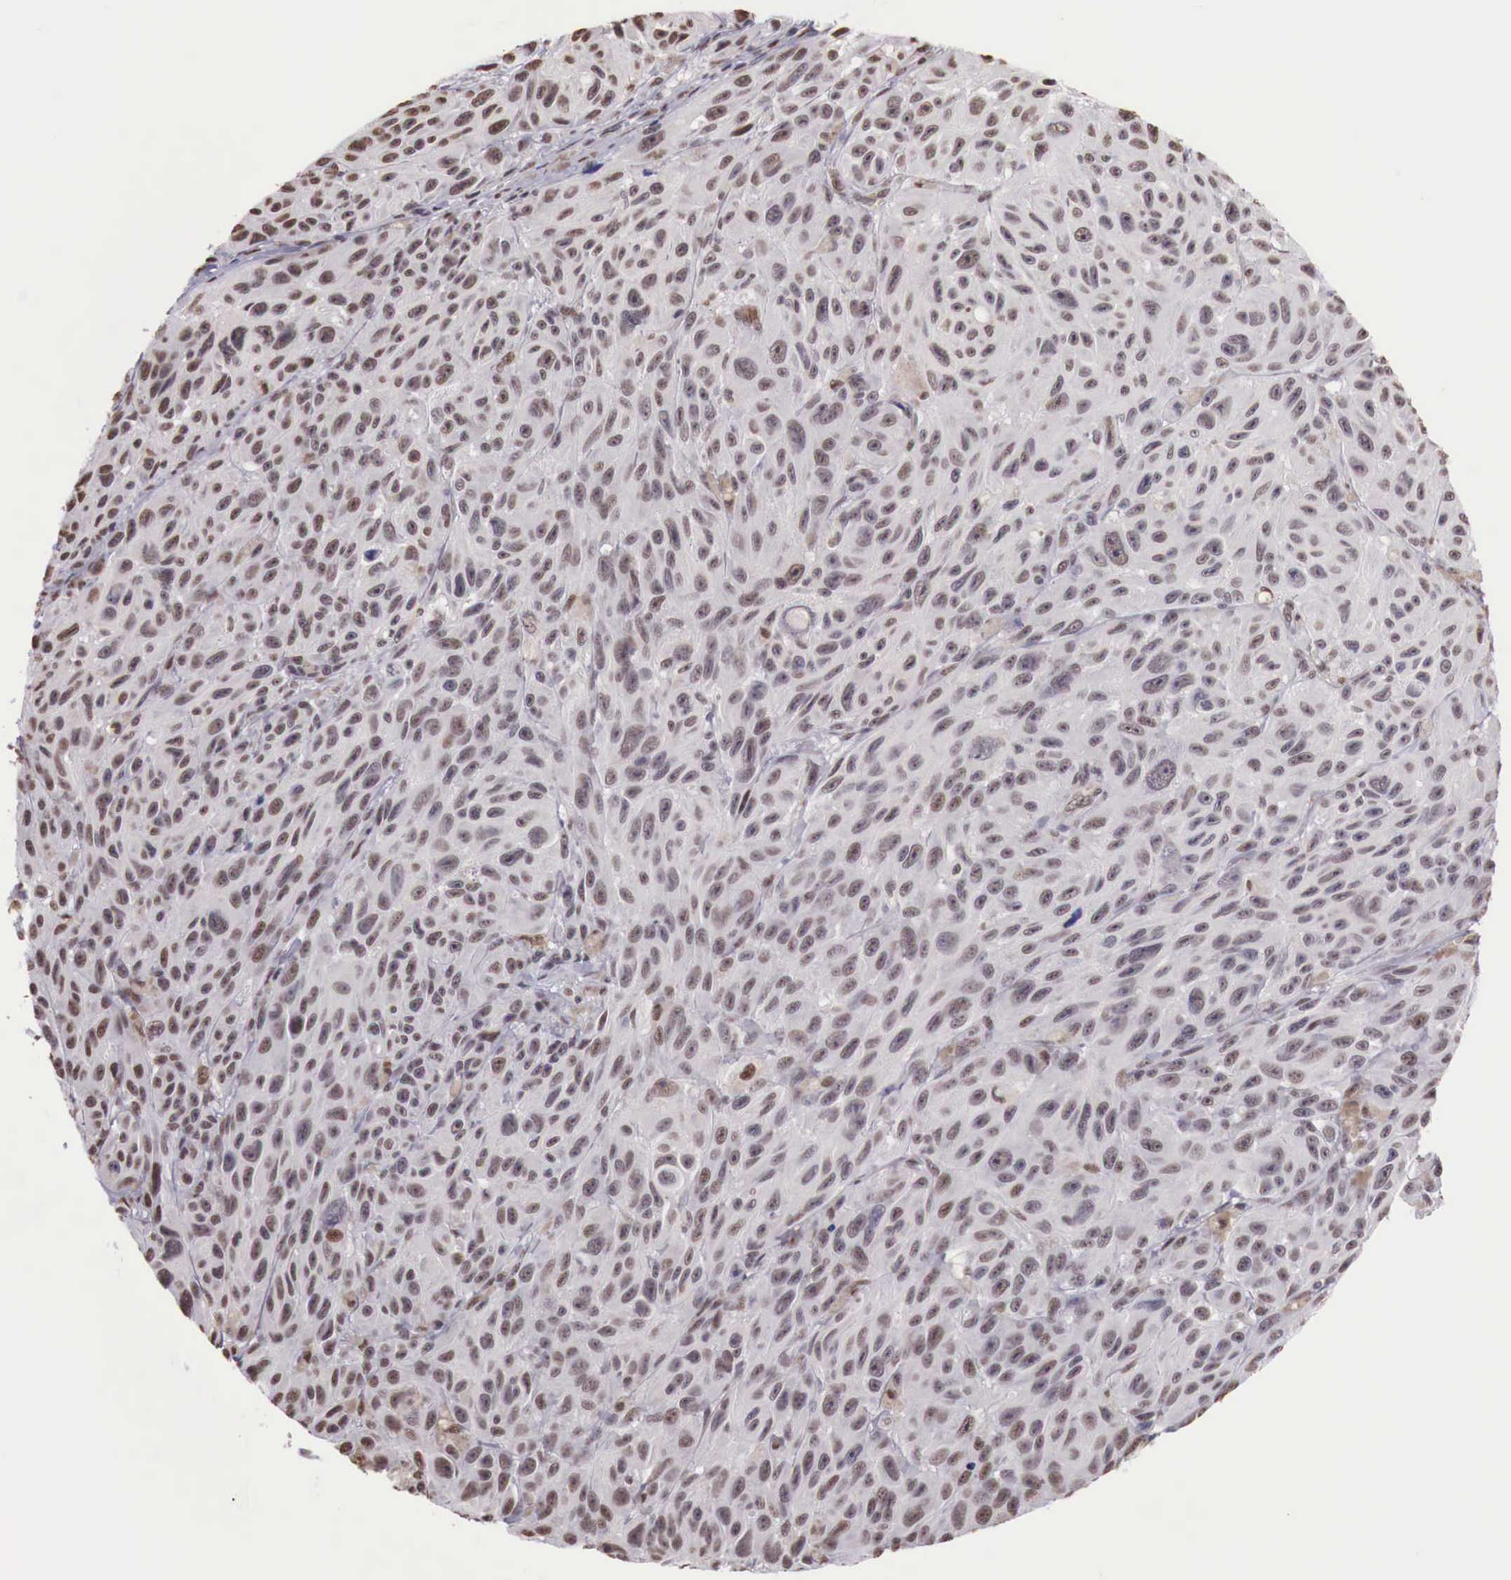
{"staining": {"intensity": "weak", "quantity": "25%-75%", "location": "cytoplasmic/membranous,nuclear"}, "tissue": "melanoma", "cell_type": "Tumor cells", "image_type": "cancer", "snomed": [{"axis": "morphology", "description": "Malignant melanoma, NOS"}, {"axis": "topography", "description": "Skin"}], "caption": "Immunohistochemical staining of human malignant melanoma exhibits low levels of weak cytoplasmic/membranous and nuclear positivity in about 25%-75% of tumor cells.", "gene": "FOXP2", "patient": {"sex": "male", "age": 70}}